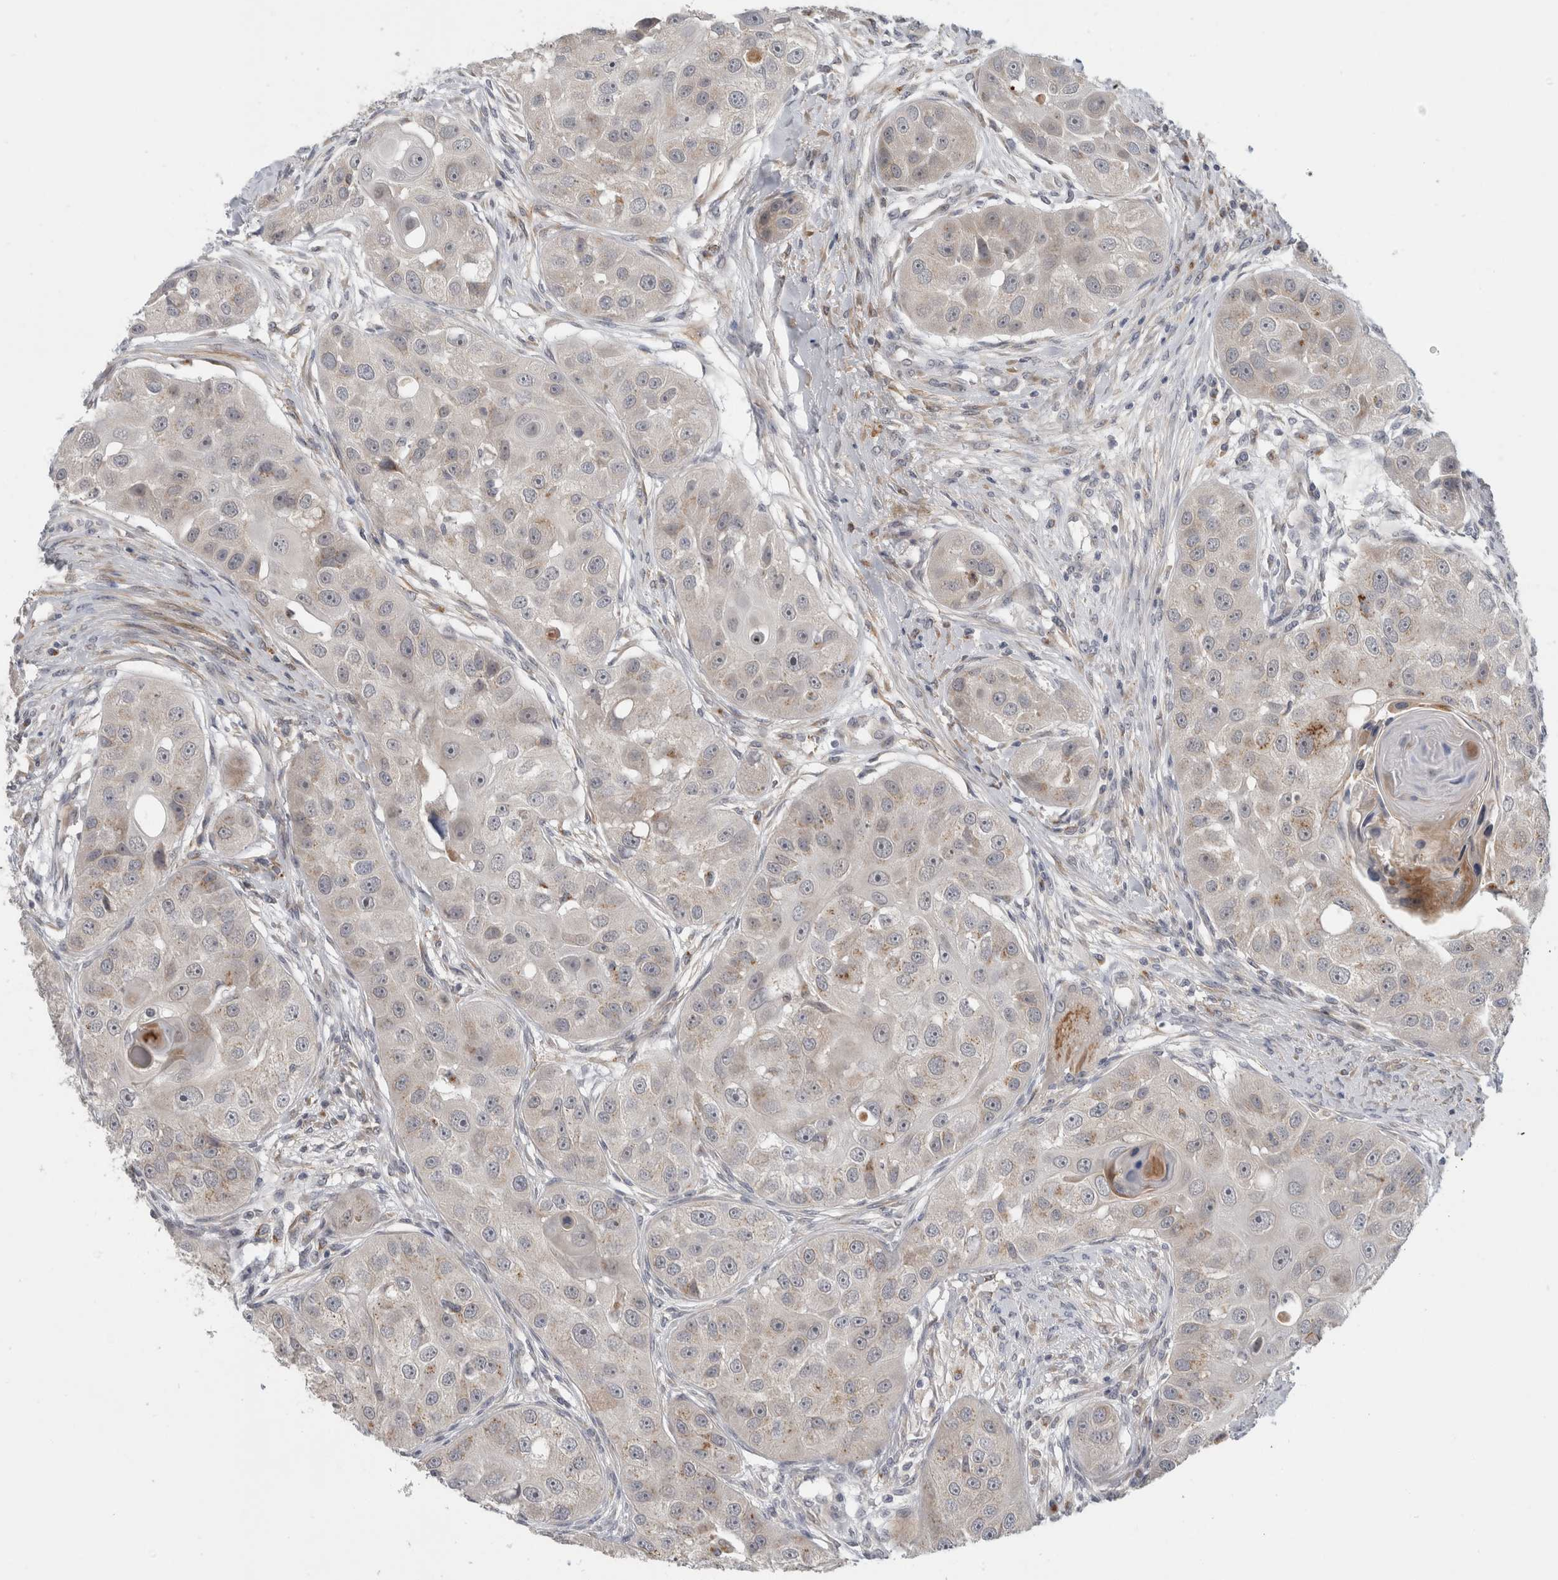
{"staining": {"intensity": "moderate", "quantity": "<25%", "location": "cytoplasmic/membranous"}, "tissue": "head and neck cancer", "cell_type": "Tumor cells", "image_type": "cancer", "snomed": [{"axis": "morphology", "description": "Normal tissue, NOS"}, {"axis": "morphology", "description": "Squamous cell carcinoma, NOS"}, {"axis": "topography", "description": "Skeletal muscle"}, {"axis": "topography", "description": "Head-Neck"}], "caption": "Moderate cytoplasmic/membranous protein staining is appreciated in about <25% of tumor cells in head and neck cancer. Nuclei are stained in blue.", "gene": "MGAT1", "patient": {"sex": "male", "age": 51}}